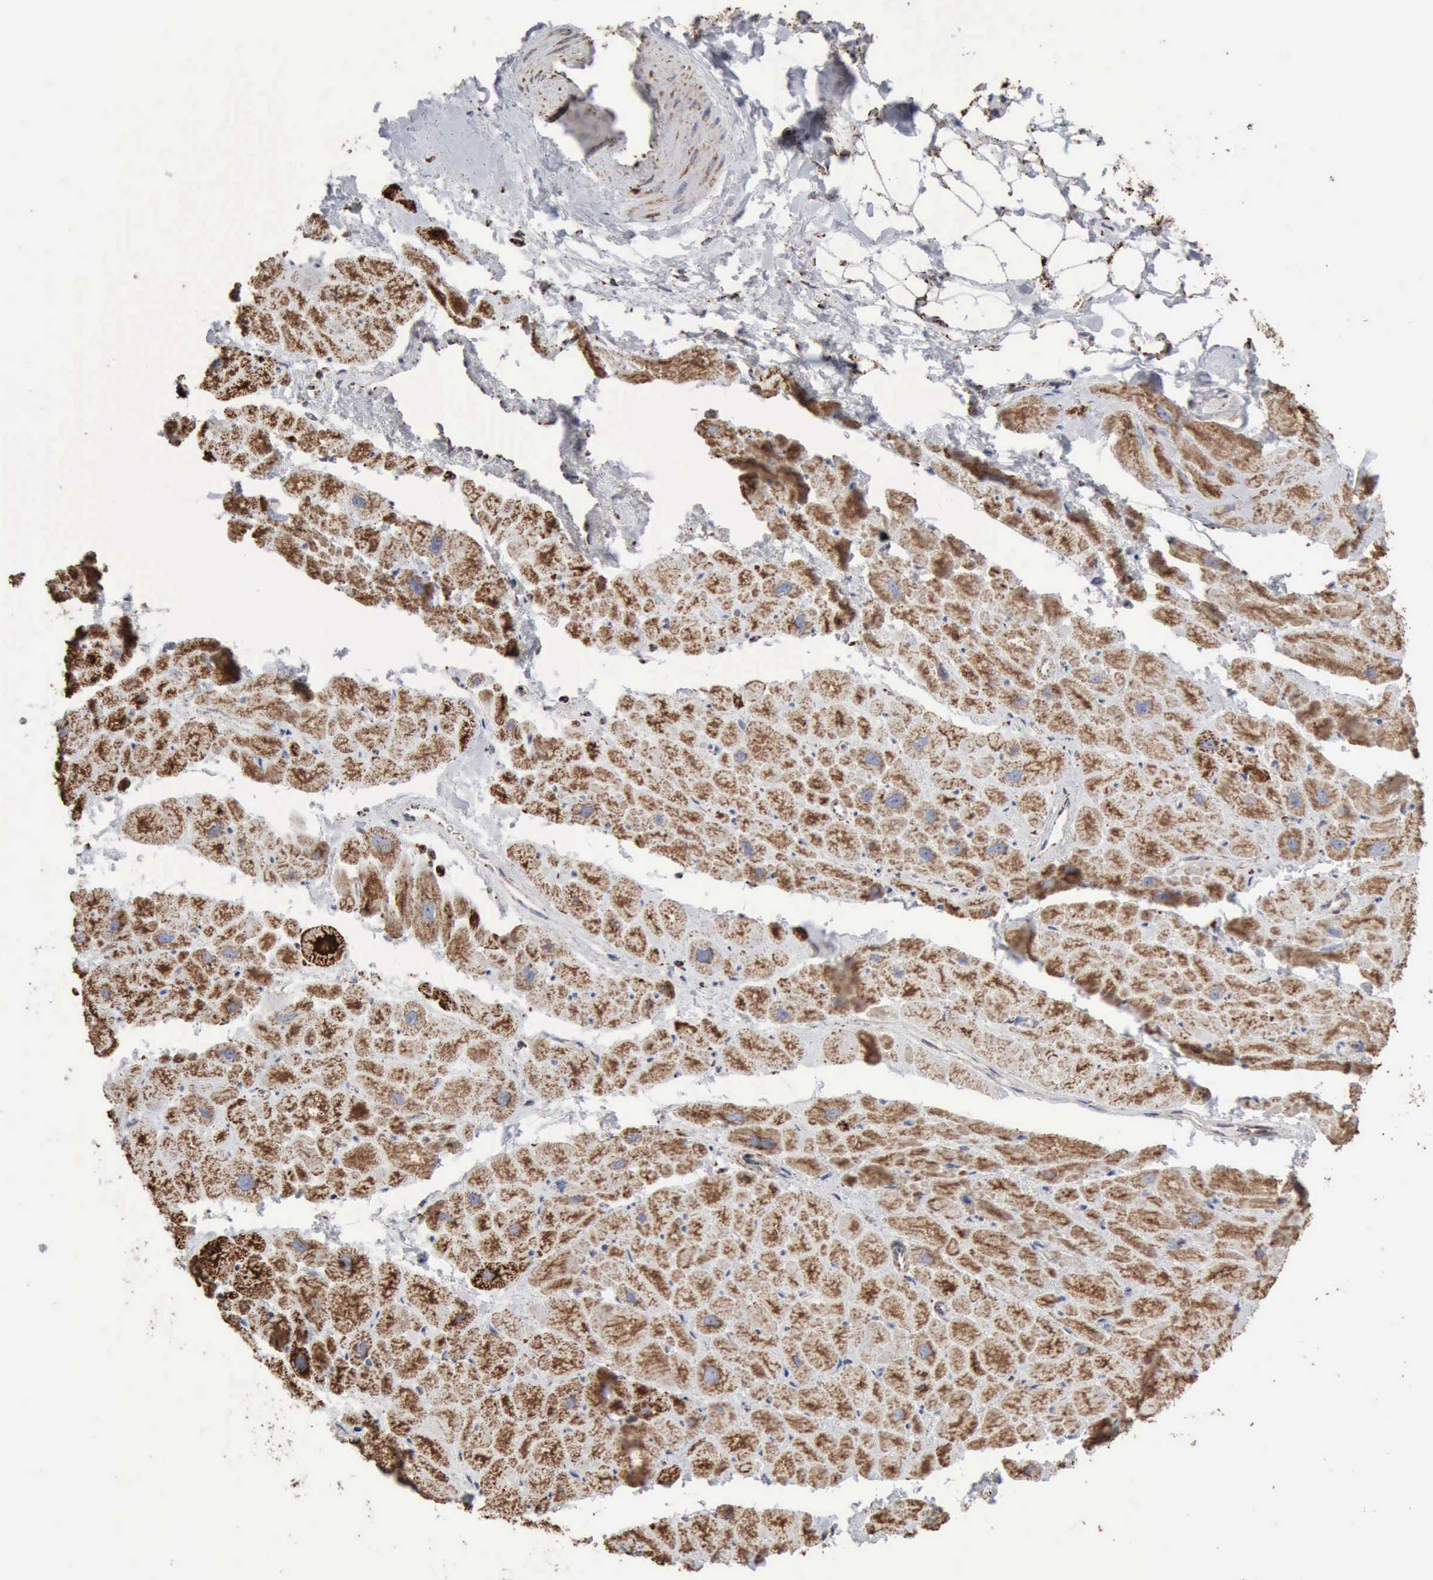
{"staining": {"intensity": "strong", "quantity": ">75%", "location": "cytoplasmic/membranous"}, "tissue": "heart muscle", "cell_type": "Cardiomyocytes", "image_type": "normal", "snomed": [{"axis": "morphology", "description": "Normal tissue, NOS"}, {"axis": "topography", "description": "Heart"}], "caption": "Immunohistochemistry photomicrograph of normal human heart muscle stained for a protein (brown), which reveals high levels of strong cytoplasmic/membranous expression in about >75% of cardiomyocytes.", "gene": "ACO2", "patient": {"sex": "male", "age": 49}}